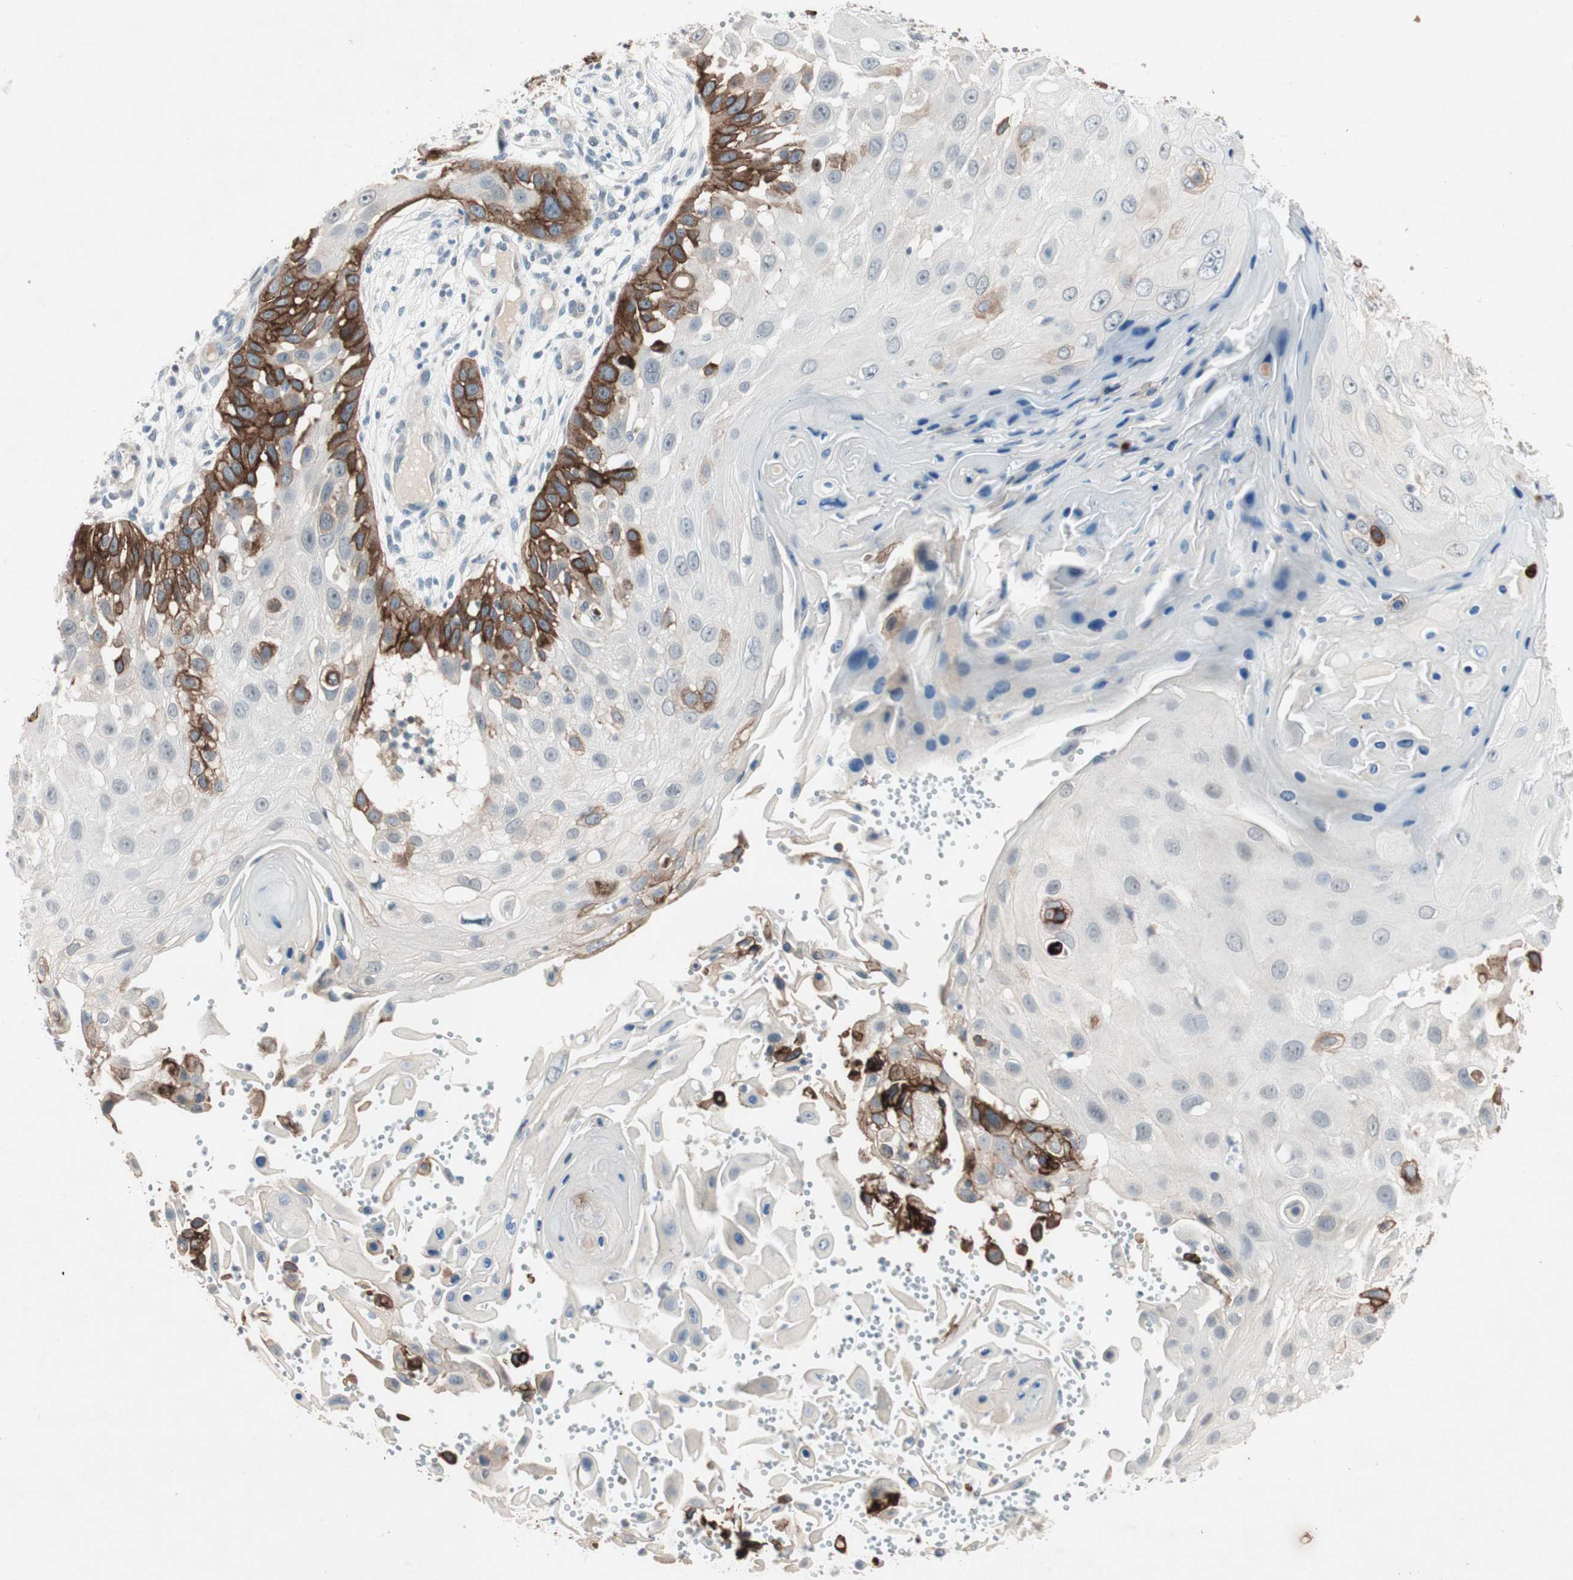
{"staining": {"intensity": "strong", "quantity": "25%-75%", "location": "cytoplasmic/membranous"}, "tissue": "skin cancer", "cell_type": "Tumor cells", "image_type": "cancer", "snomed": [{"axis": "morphology", "description": "Squamous cell carcinoma, NOS"}, {"axis": "topography", "description": "Skin"}], "caption": "Approximately 25%-75% of tumor cells in human skin cancer (squamous cell carcinoma) show strong cytoplasmic/membranous protein positivity as visualized by brown immunohistochemical staining.", "gene": "ITGB4", "patient": {"sex": "female", "age": 44}}